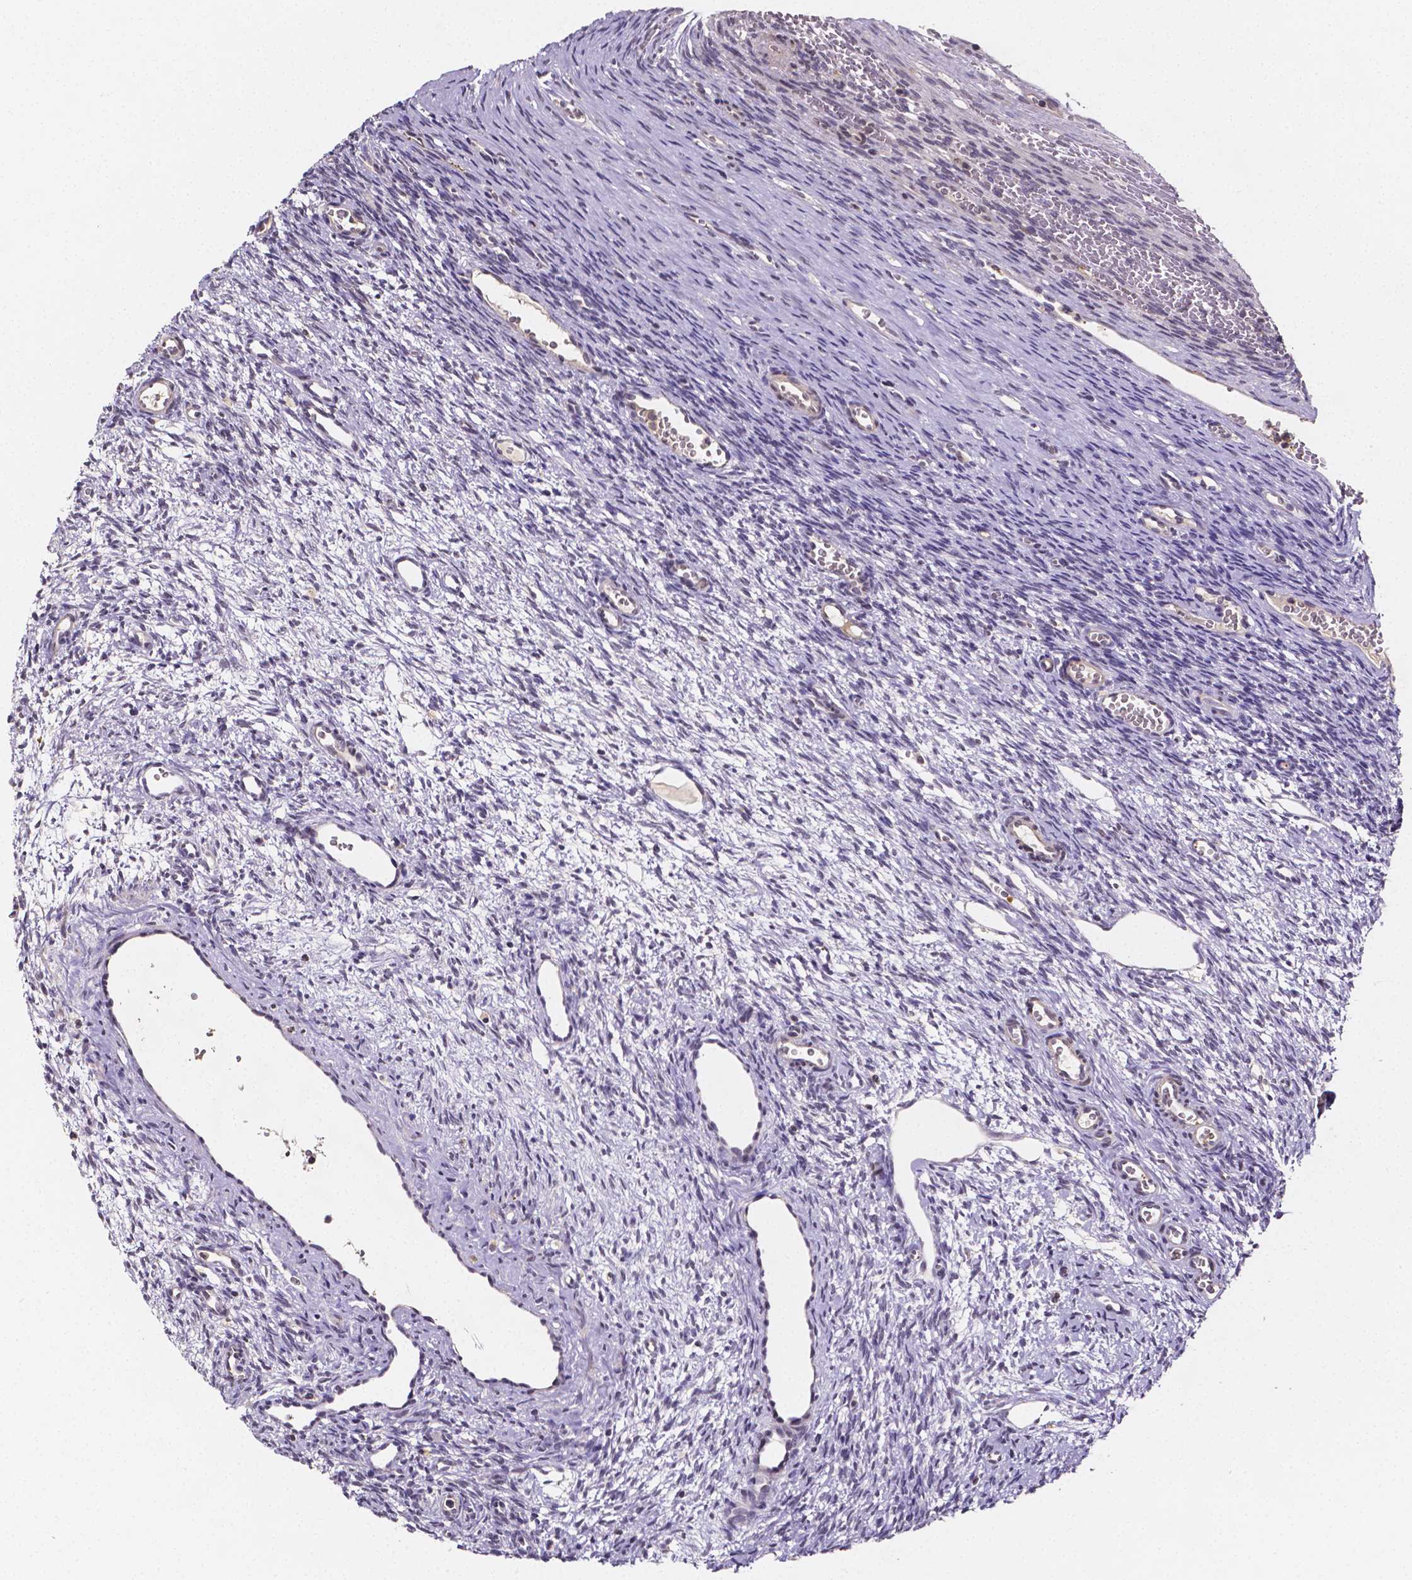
{"staining": {"intensity": "negative", "quantity": "none", "location": "none"}, "tissue": "ovary", "cell_type": "Ovarian stroma cells", "image_type": "normal", "snomed": [{"axis": "morphology", "description": "Normal tissue, NOS"}, {"axis": "topography", "description": "Ovary"}], "caption": "IHC image of unremarkable human ovary stained for a protein (brown), which reveals no positivity in ovarian stroma cells. (Stains: DAB immunohistochemistry with hematoxylin counter stain, Microscopy: brightfield microscopy at high magnification).", "gene": "NRGN", "patient": {"sex": "female", "age": 34}}